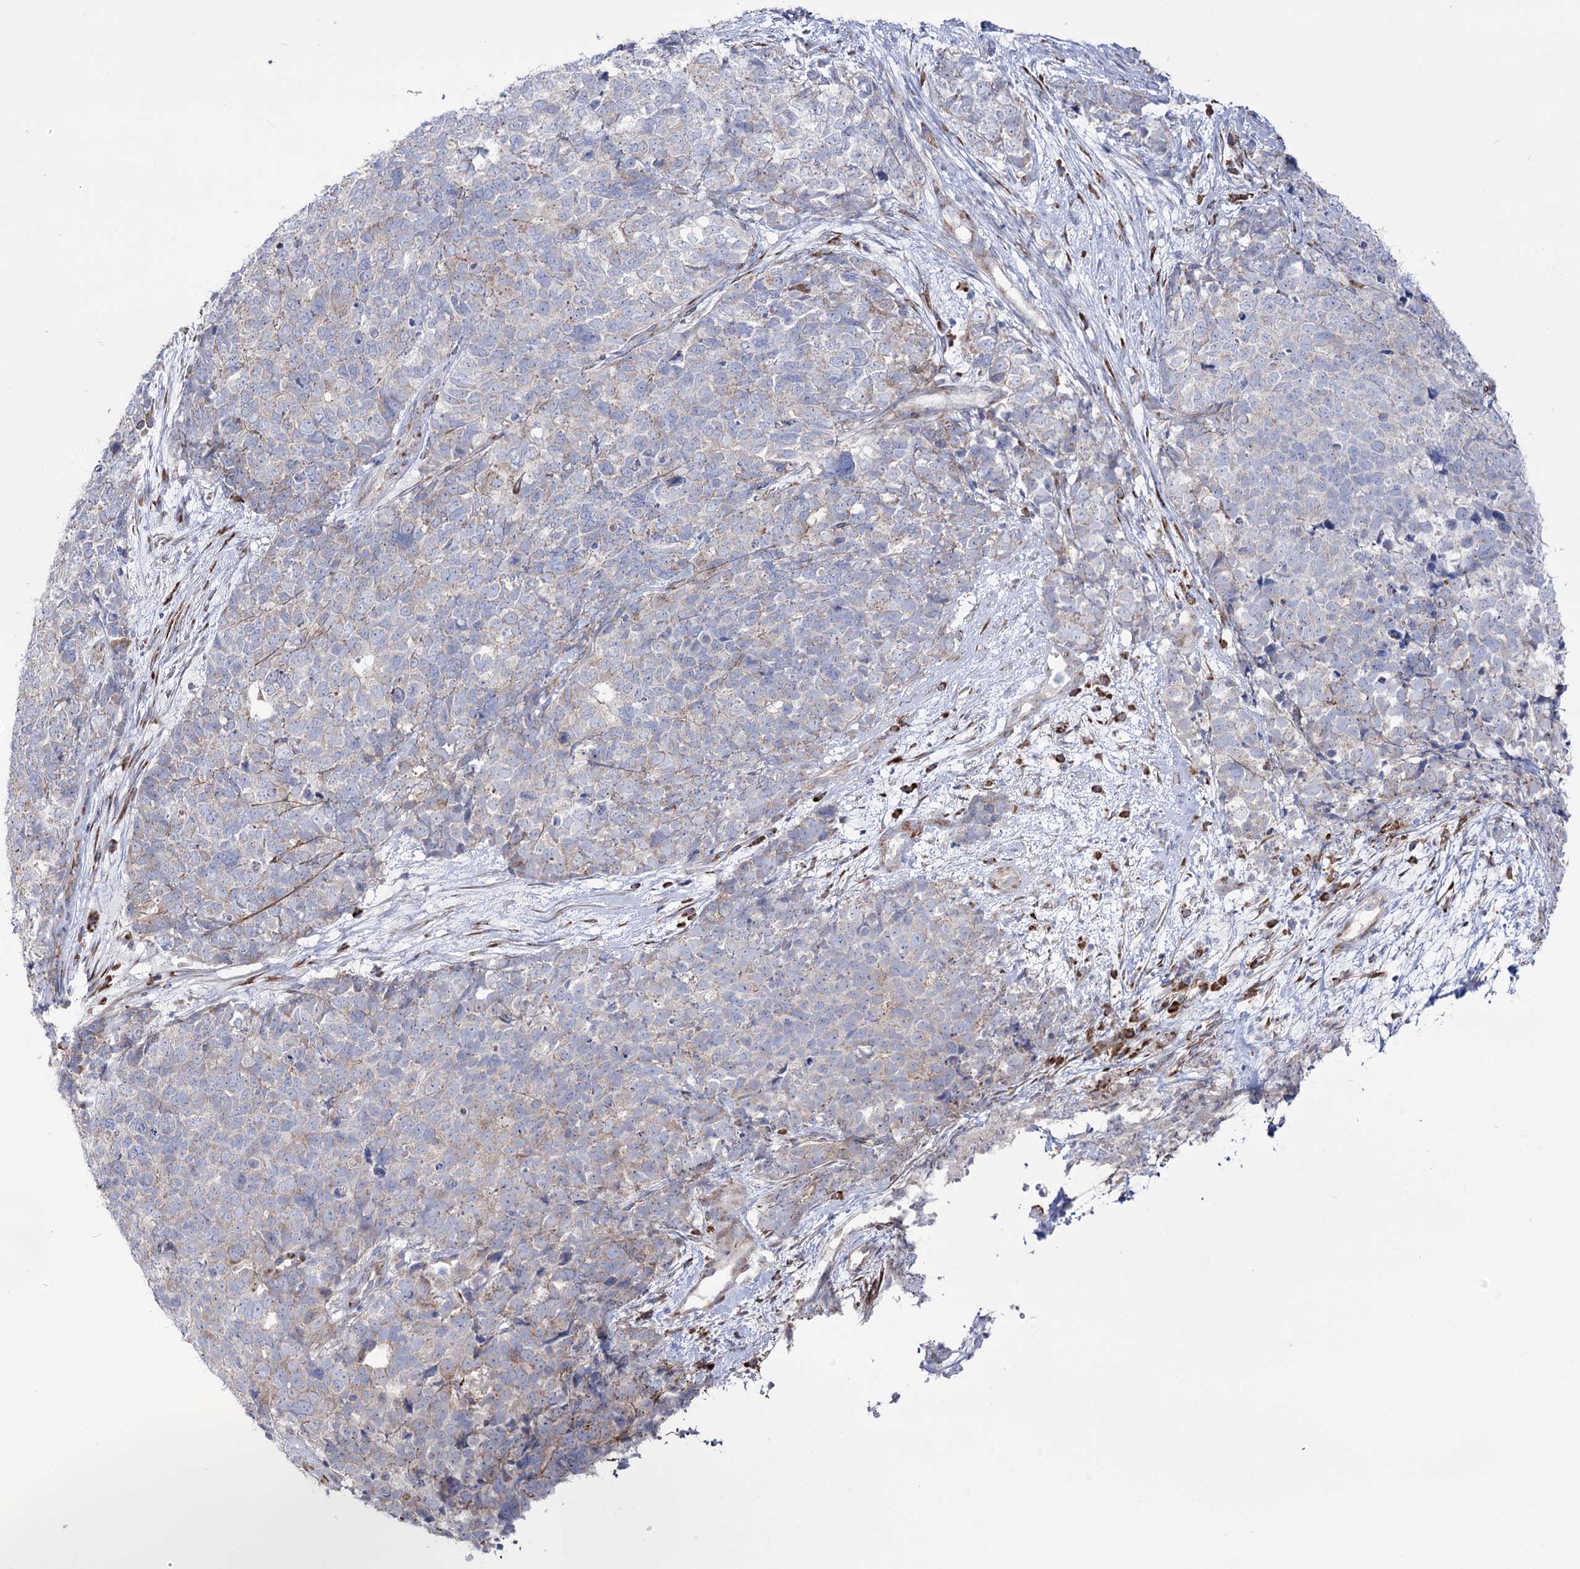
{"staining": {"intensity": "negative", "quantity": "none", "location": "none"}, "tissue": "cervical cancer", "cell_type": "Tumor cells", "image_type": "cancer", "snomed": [{"axis": "morphology", "description": "Squamous cell carcinoma, NOS"}, {"axis": "topography", "description": "Cervix"}], "caption": "A high-resolution histopathology image shows IHC staining of cervical cancer (squamous cell carcinoma), which exhibits no significant expression in tumor cells. The staining is performed using DAB (3,3'-diaminobenzidine) brown chromogen with nuclei counter-stained in using hematoxylin.", "gene": "METTL5", "patient": {"sex": "female", "age": 63}}